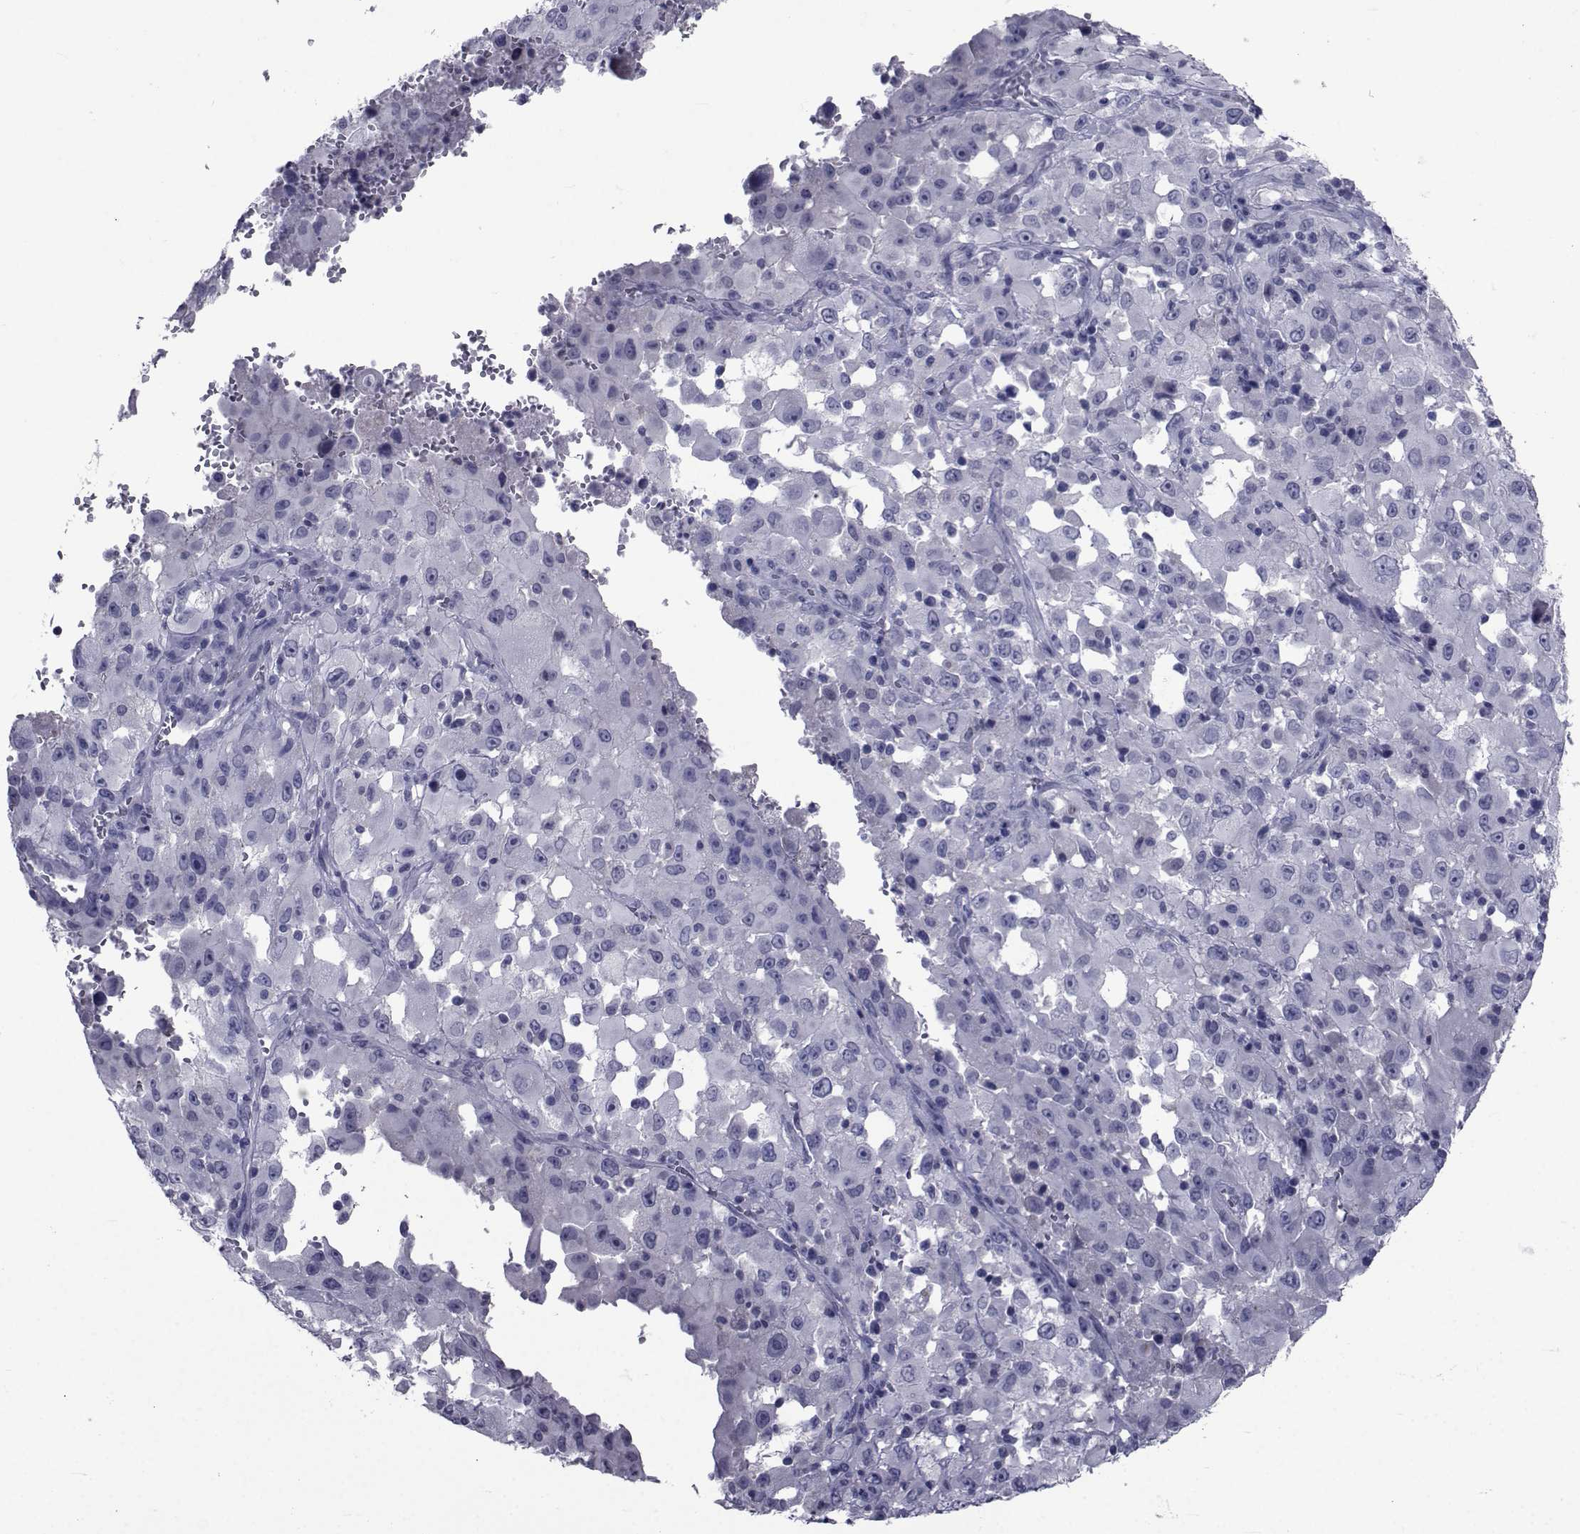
{"staining": {"intensity": "negative", "quantity": "none", "location": "none"}, "tissue": "melanoma", "cell_type": "Tumor cells", "image_type": "cancer", "snomed": [{"axis": "morphology", "description": "Malignant melanoma, Metastatic site"}, {"axis": "topography", "description": "Soft tissue"}], "caption": "Image shows no significant protein expression in tumor cells of malignant melanoma (metastatic site).", "gene": "SEMA5B", "patient": {"sex": "male", "age": 50}}